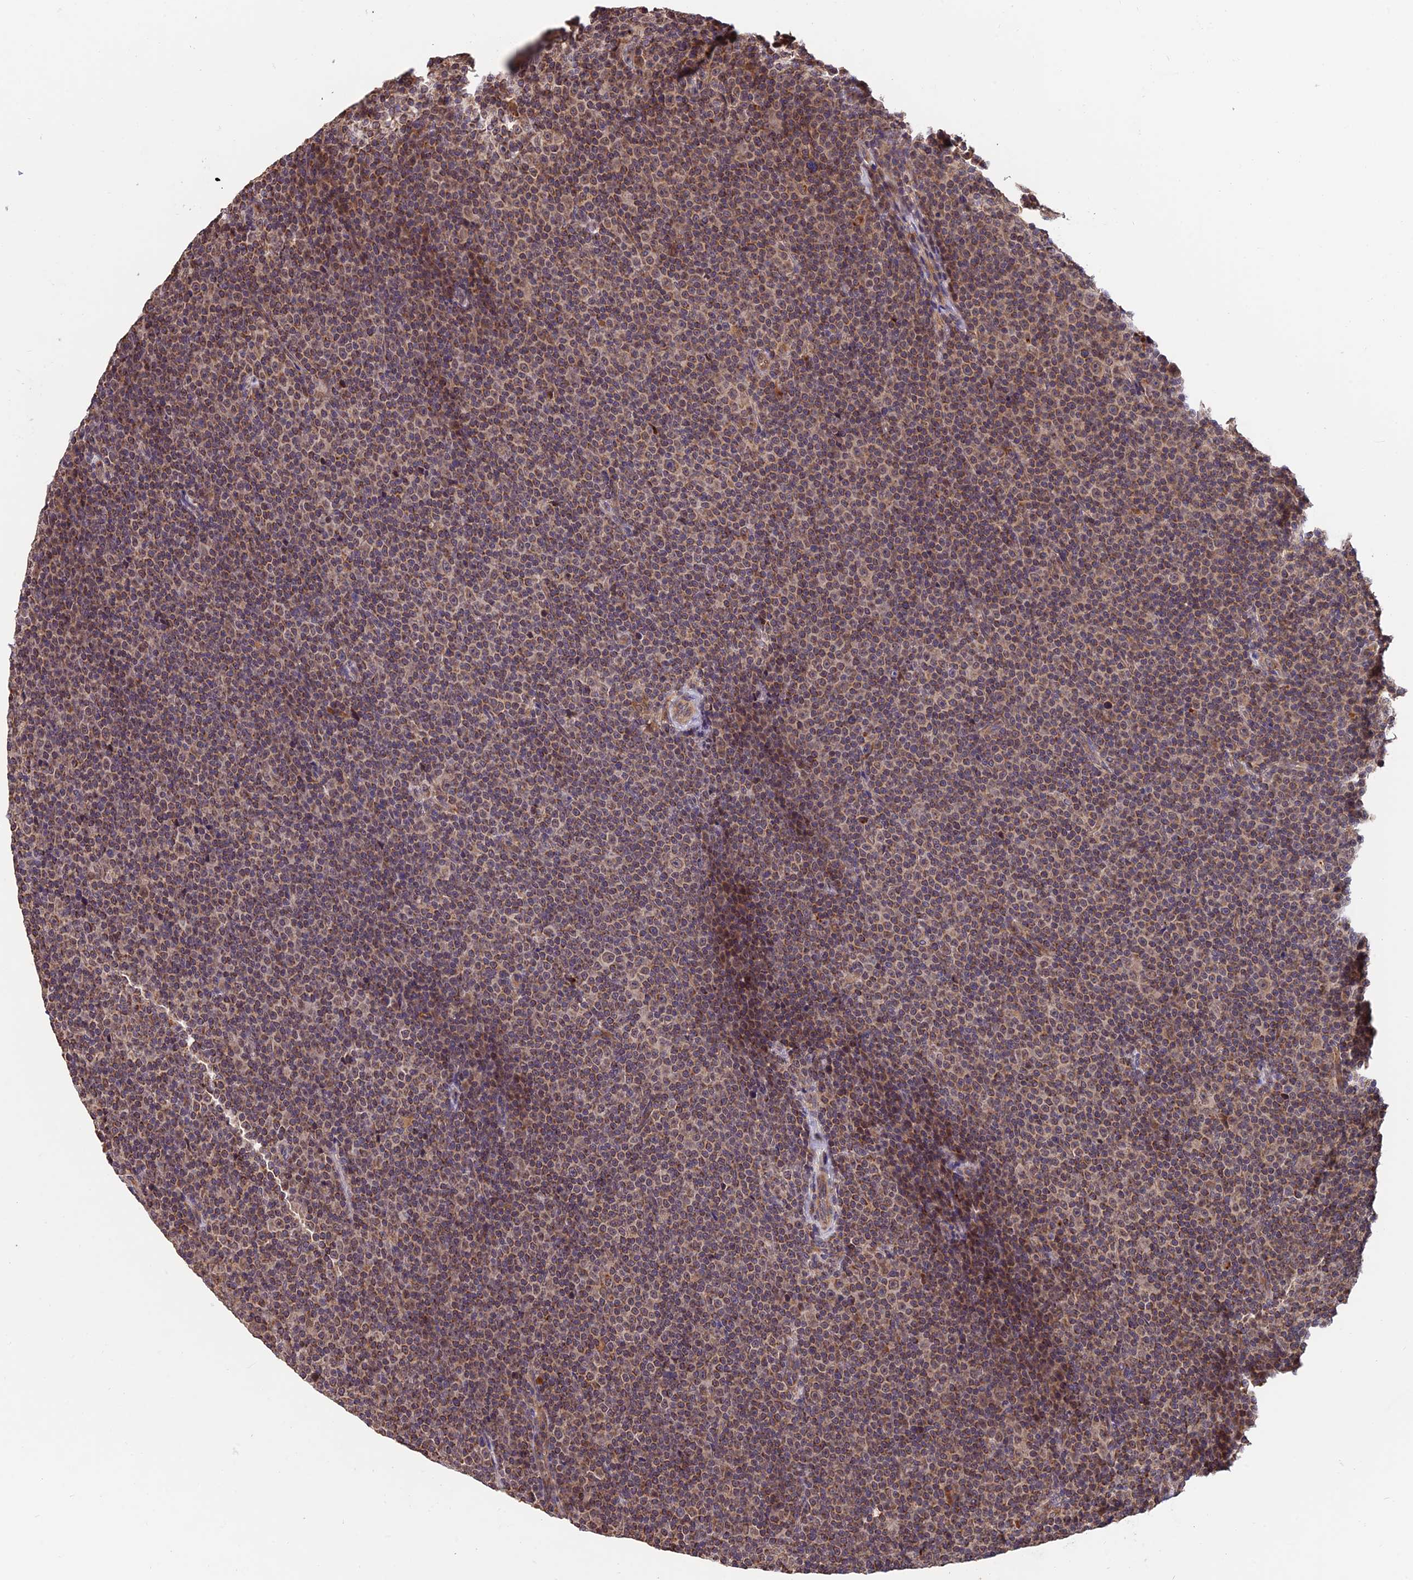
{"staining": {"intensity": "weak", "quantity": "25%-75%", "location": "cytoplasmic/membranous"}, "tissue": "lymphoma", "cell_type": "Tumor cells", "image_type": "cancer", "snomed": [{"axis": "morphology", "description": "Malignant lymphoma, non-Hodgkin's type, Low grade"}, {"axis": "topography", "description": "Lymph node"}], "caption": "The image exhibits staining of lymphoma, revealing weak cytoplasmic/membranous protein staining (brown color) within tumor cells.", "gene": "MNS1", "patient": {"sex": "female", "age": 67}}